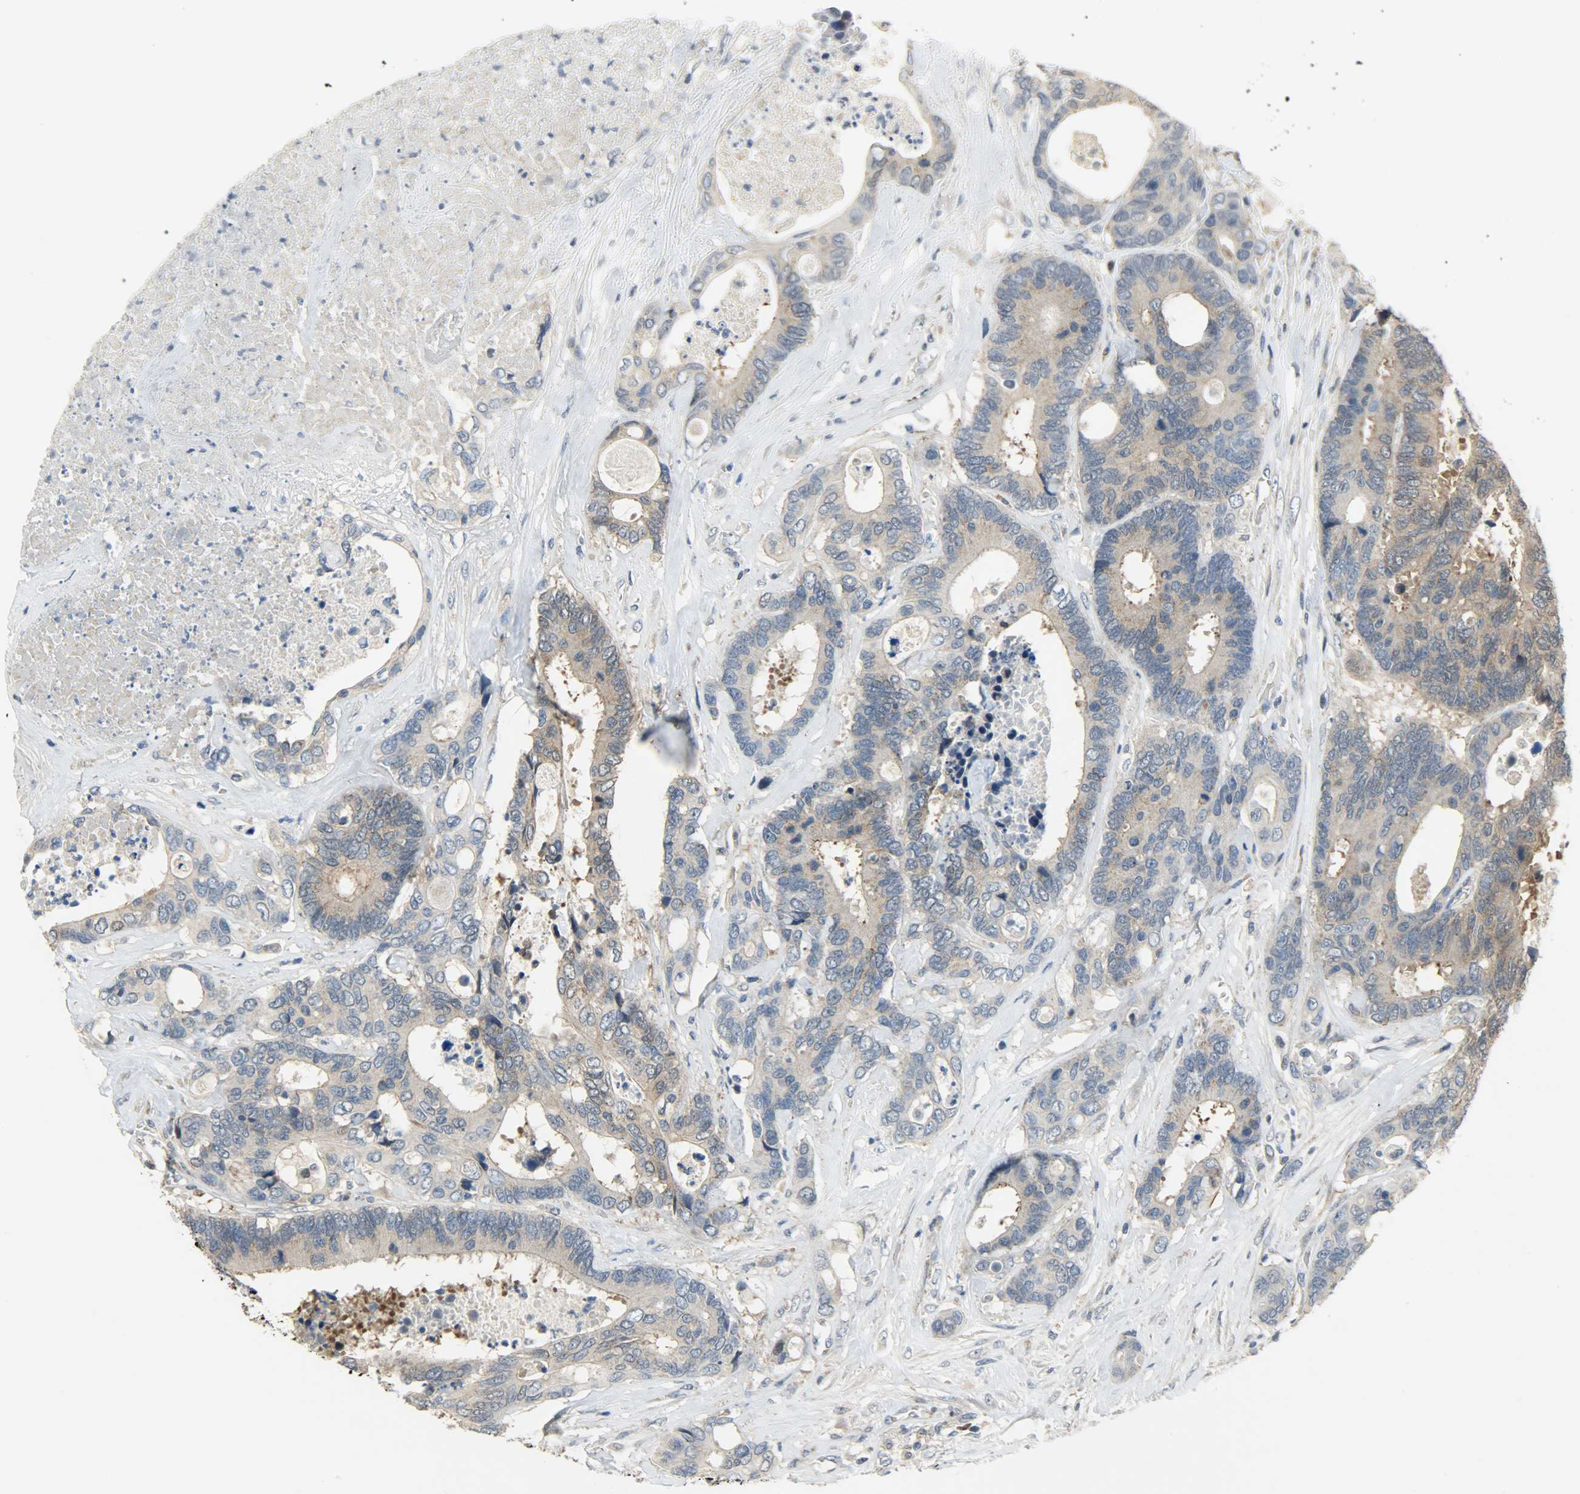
{"staining": {"intensity": "weak", "quantity": "25%-75%", "location": "cytoplasmic/membranous"}, "tissue": "colorectal cancer", "cell_type": "Tumor cells", "image_type": "cancer", "snomed": [{"axis": "morphology", "description": "Adenocarcinoma, NOS"}, {"axis": "topography", "description": "Rectum"}], "caption": "Colorectal adenocarcinoma tissue displays weak cytoplasmic/membranous staining in about 25%-75% of tumor cells (DAB (3,3'-diaminobenzidine) = brown stain, brightfield microscopy at high magnification).", "gene": "PPP1R1B", "patient": {"sex": "male", "age": 55}}